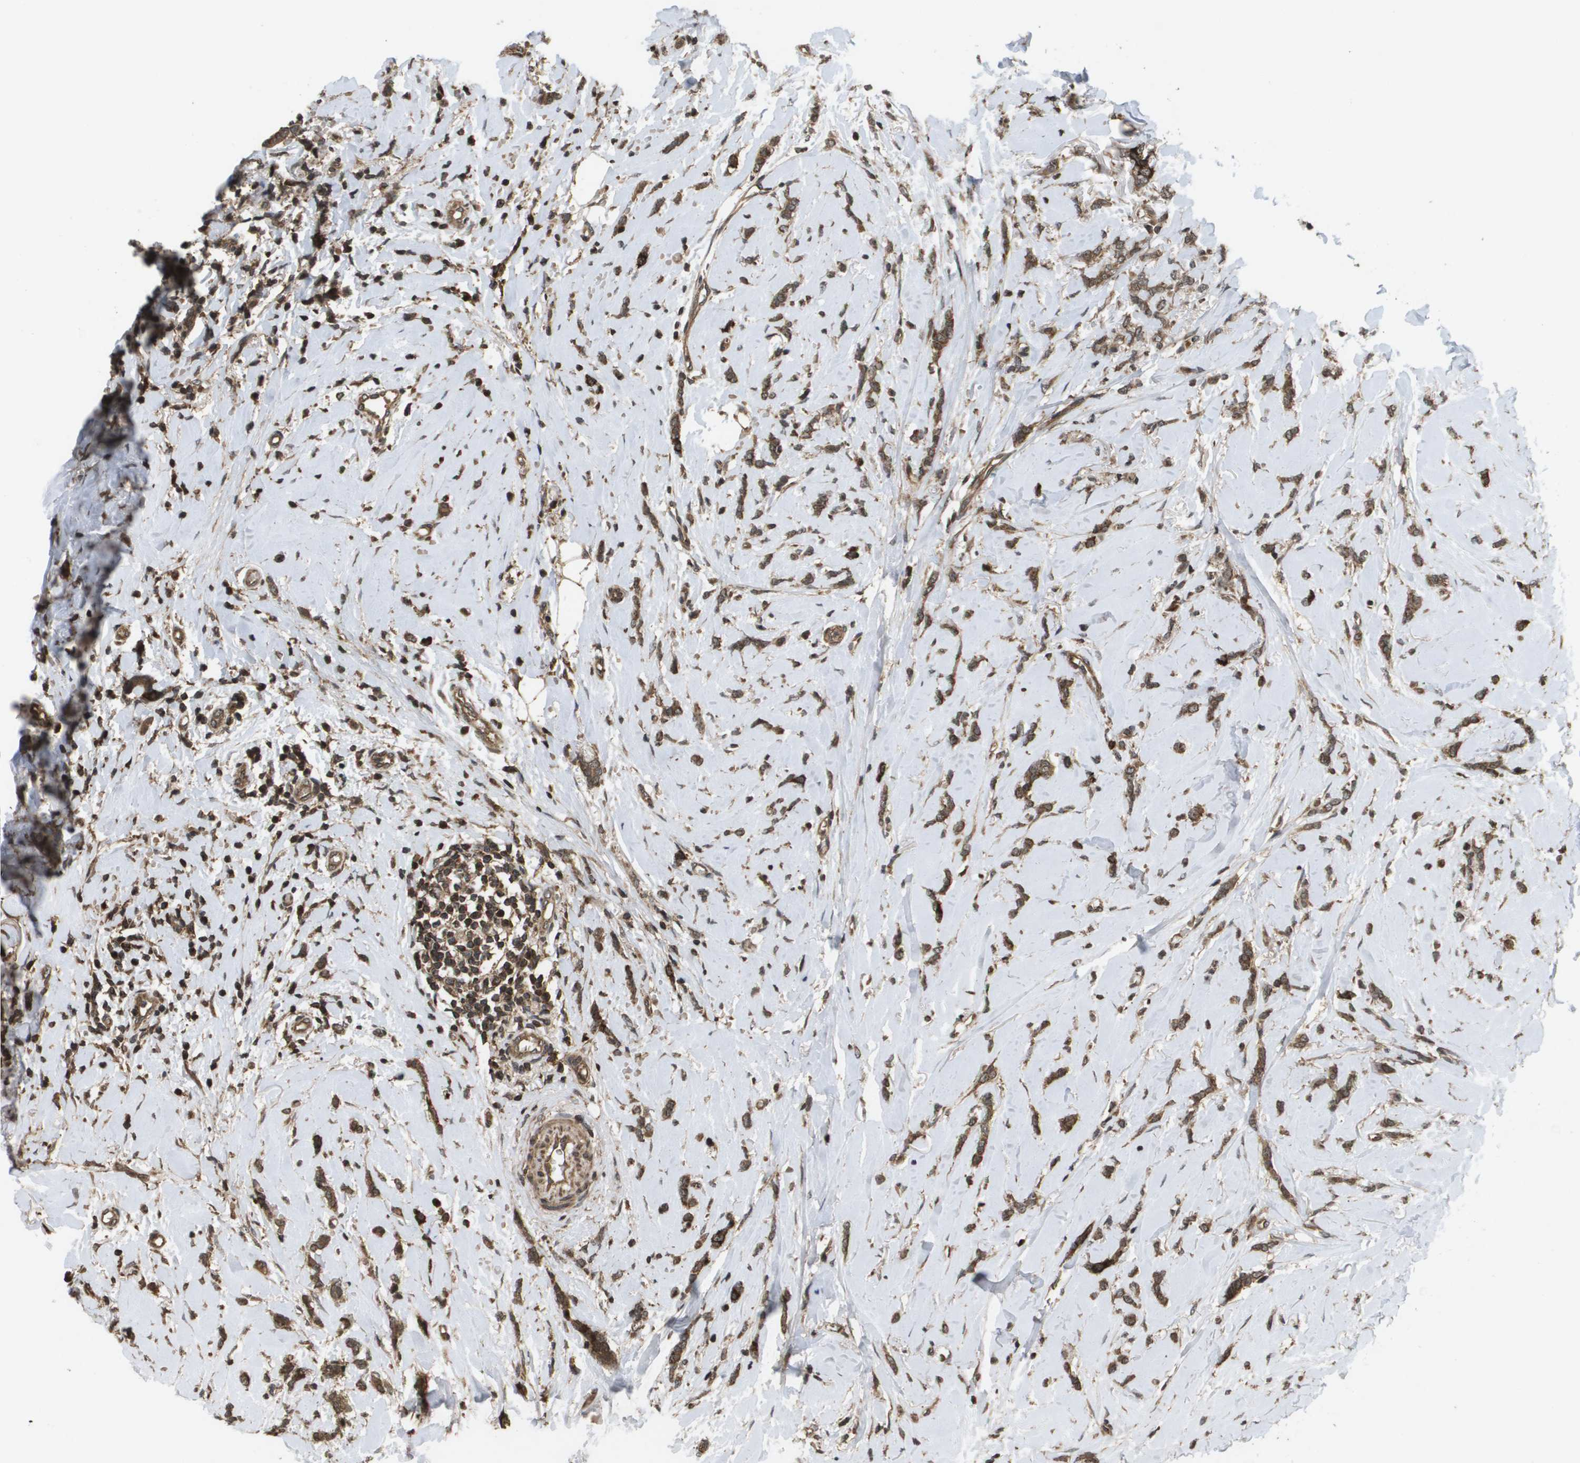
{"staining": {"intensity": "strong", "quantity": ">75%", "location": "cytoplasmic/membranous"}, "tissue": "breast cancer", "cell_type": "Tumor cells", "image_type": "cancer", "snomed": [{"axis": "morphology", "description": "Lobular carcinoma"}, {"axis": "topography", "description": "Skin"}, {"axis": "topography", "description": "Breast"}], "caption": "Breast cancer stained for a protein displays strong cytoplasmic/membranous positivity in tumor cells.", "gene": "KIF11", "patient": {"sex": "female", "age": 46}}